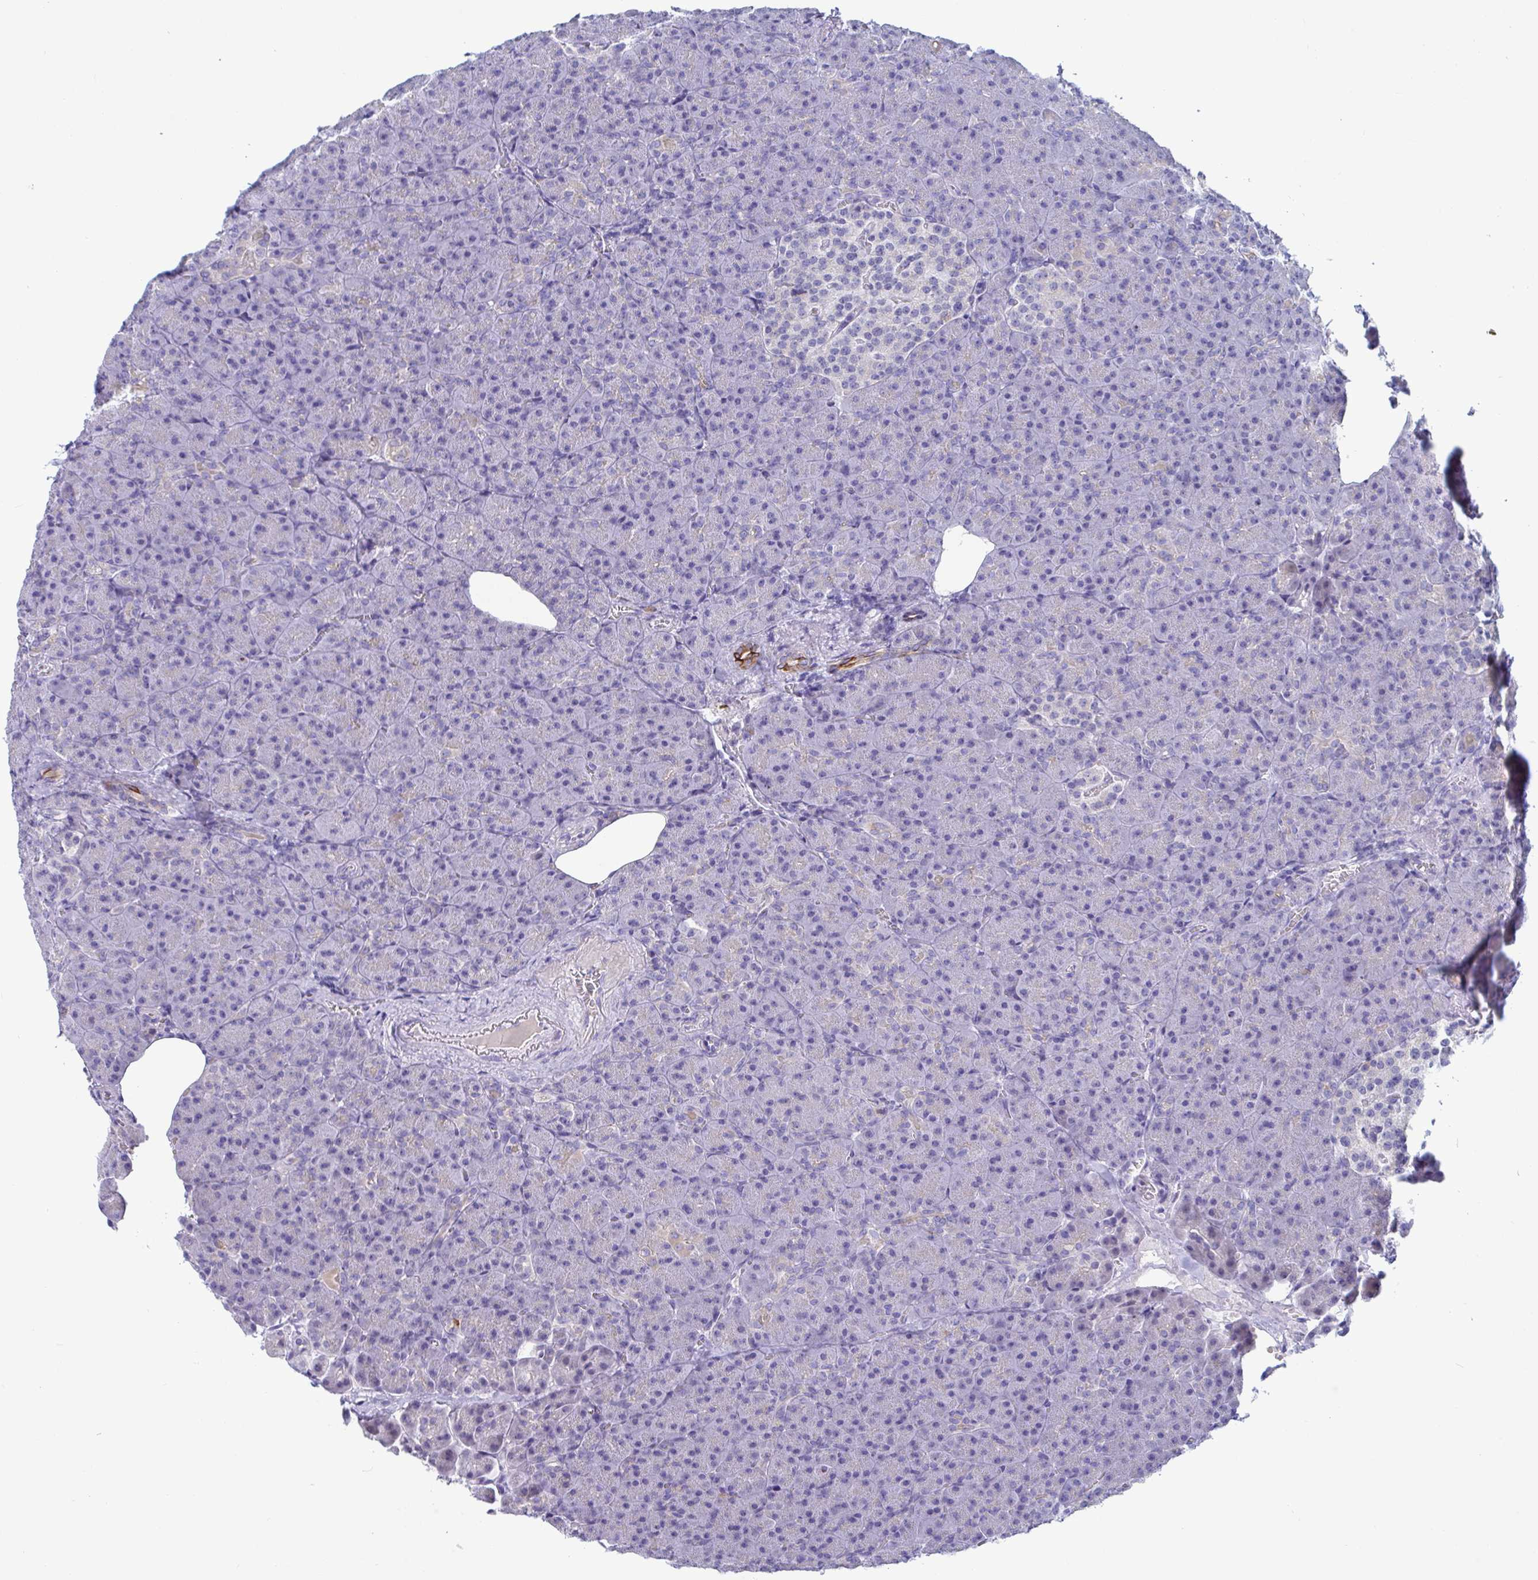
{"staining": {"intensity": "strong", "quantity": "<25%", "location": "cytoplasmic/membranous"}, "tissue": "pancreas", "cell_type": "Exocrine glandular cells", "image_type": "normal", "snomed": [{"axis": "morphology", "description": "Normal tissue, NOS"}, {"axis": "topography", "description": "Pancreas"}], "caption": "IHC (DAB) staining of benign pancreas displays strong cytoplasmic/membranous protein positivity in about <25% of exocrine glandular cells.", "gene": "TAS2R38", "patient": {"sex": "female", "age": 74}}